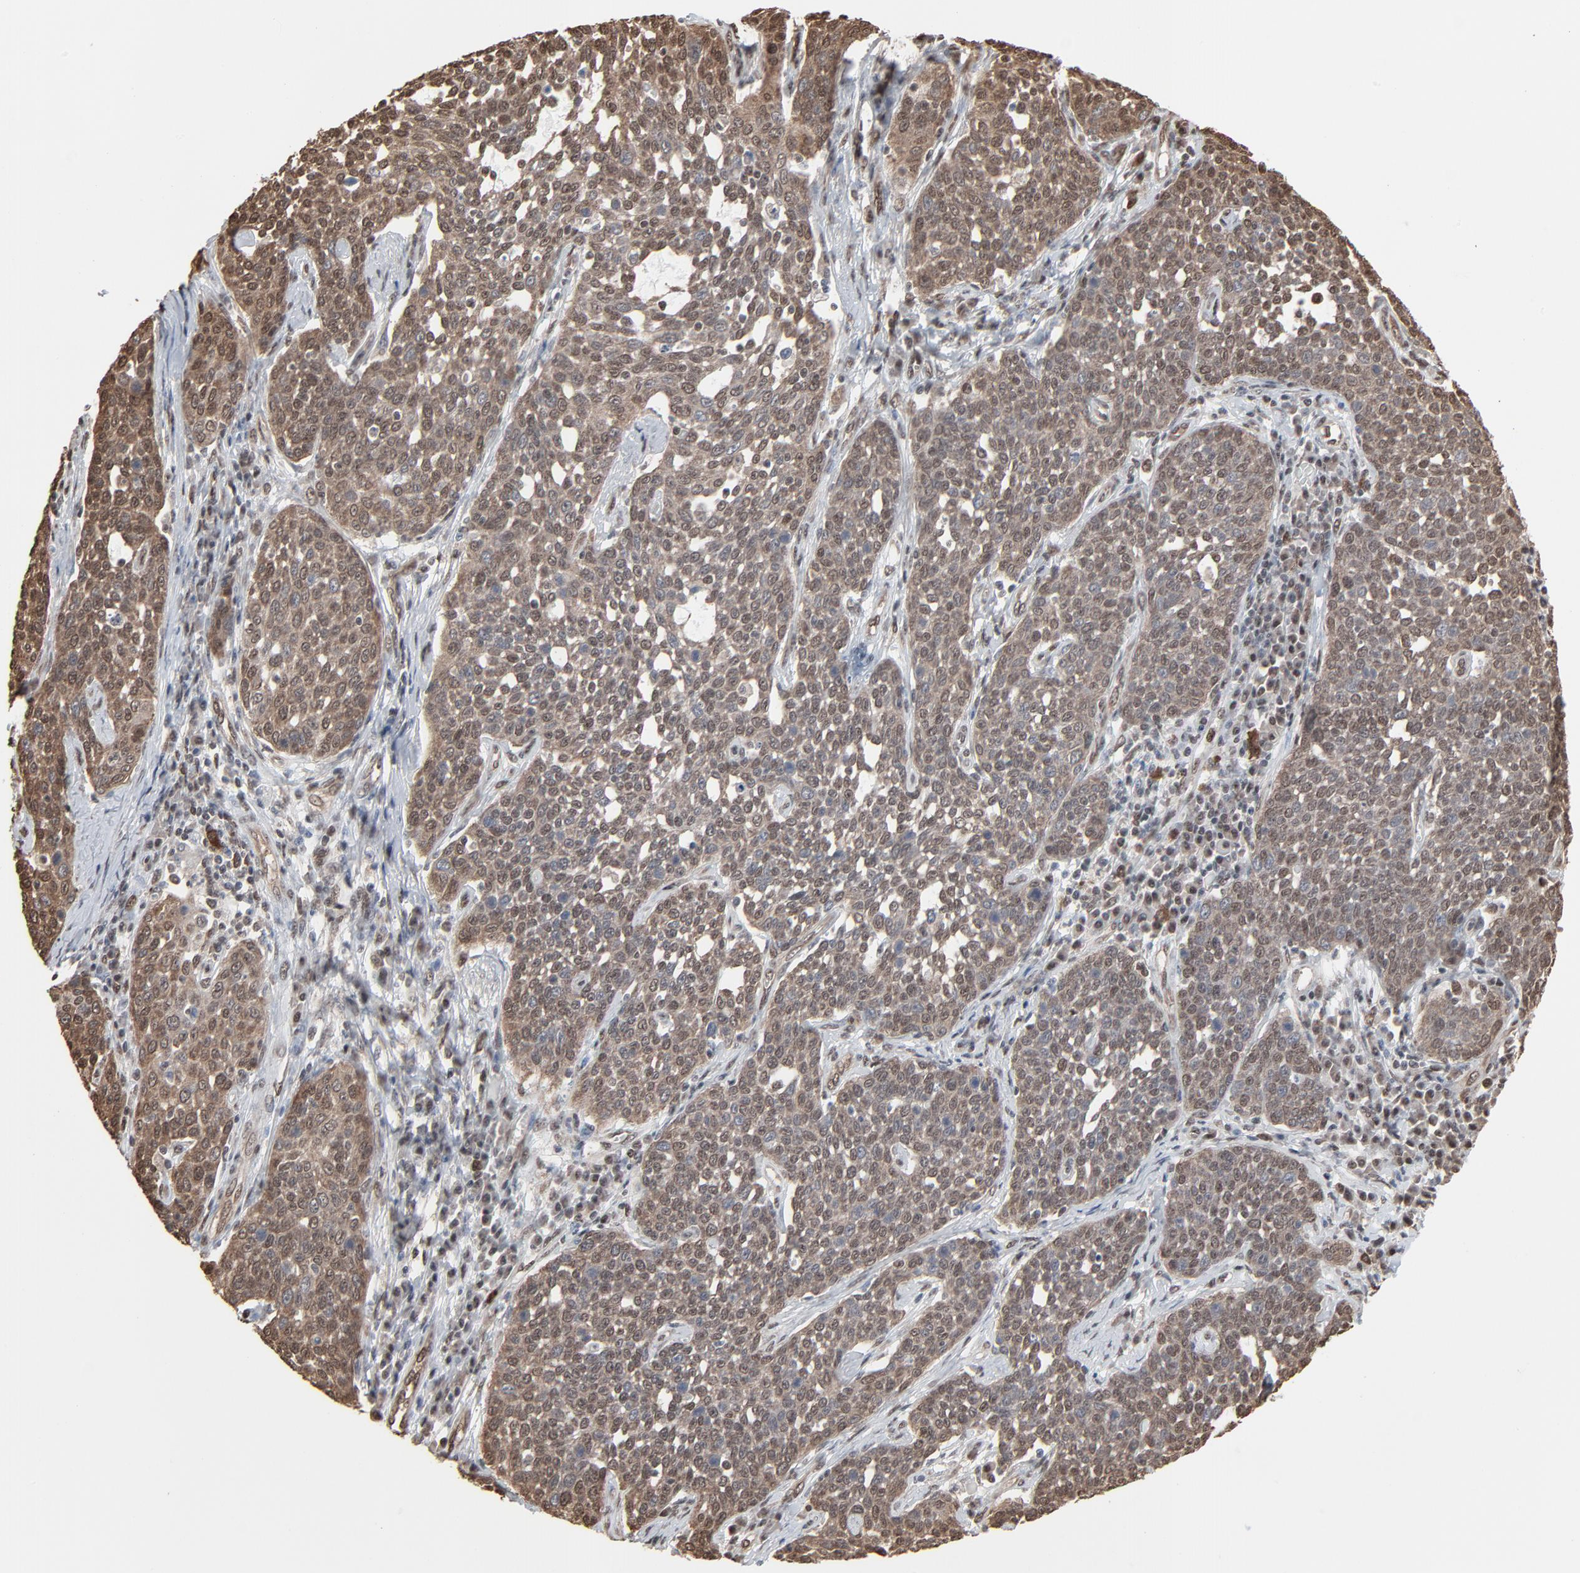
{"staining": {"intensity": "moderate", "quantity": "25%-75%", "location": "cytoplasmic/membranous,nuclear"}, "tissue": "cervical cancer", "cell_type": "Tumor cells", "image_type": "cancer", "snomed": [{"axis": "morphology", "description": "Squamous cell carcinoma, NOS"}, {"axis": "topography", "description": "Cervix"}], "caption": "Protein expression analysis of human cervical cancer (squamous cell carcinoma) reveals moderate cytoplasmic/membranous and nuclear staining in approximately 25%-75% of tumor cells.", "gene": "MEIS2", "patient": {"sex": "female", "age": 34}}